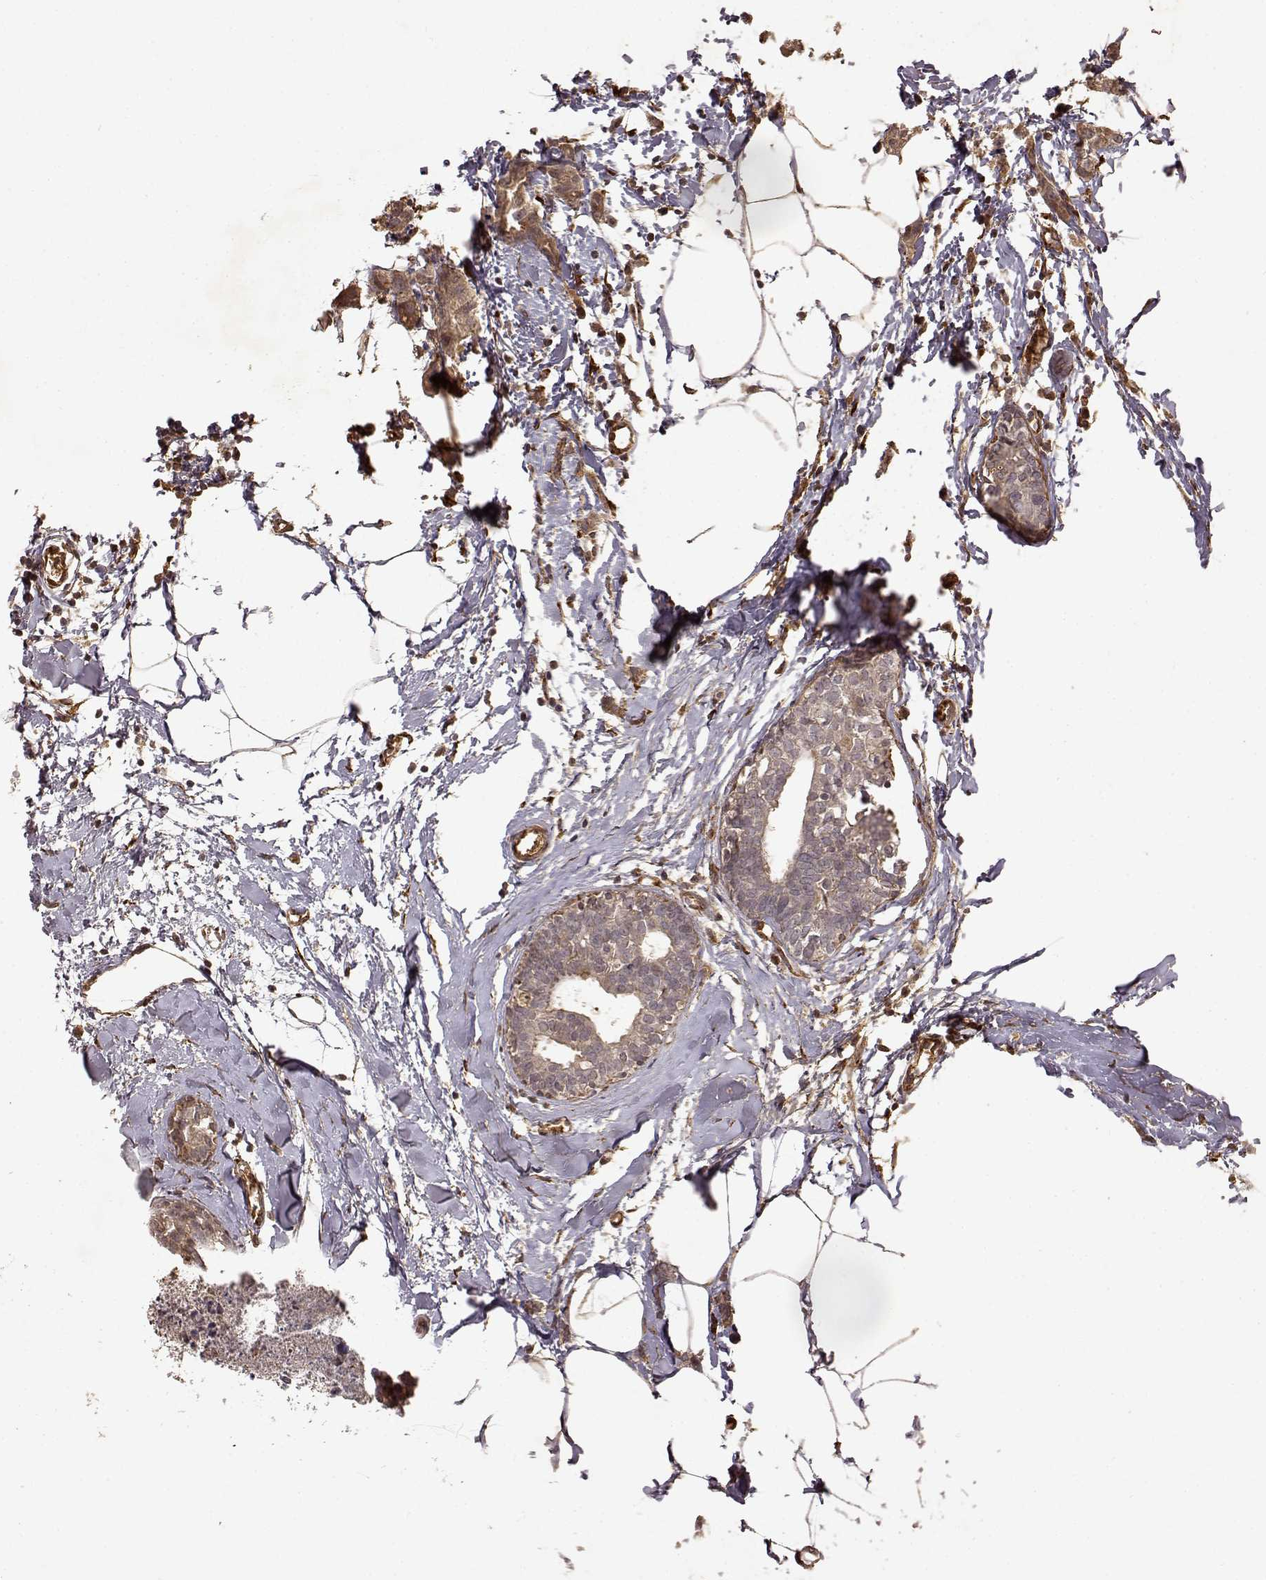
{"staining": {"intensity": "moderate", "quantity": "<25%", "location": "cytoplasmic/membranous"}, "tissue": "breast cancer", "cell_type": "Tumor cells", "image_type": "cancer", "snomed": [{"axis": "morphology", "description": "Duct carcinoma"}, {"axis": "topography", "description": "Breast"}], "caption": "About <25% of tumor cells in human intraductal carcinoma (breast) demonstrate moderate cytoplasmic/membranous protein positivity as visualized by brown immunohistochemical staining.", "gene": "FSTL1", "patient": {"sex": "female", "age": 40}}